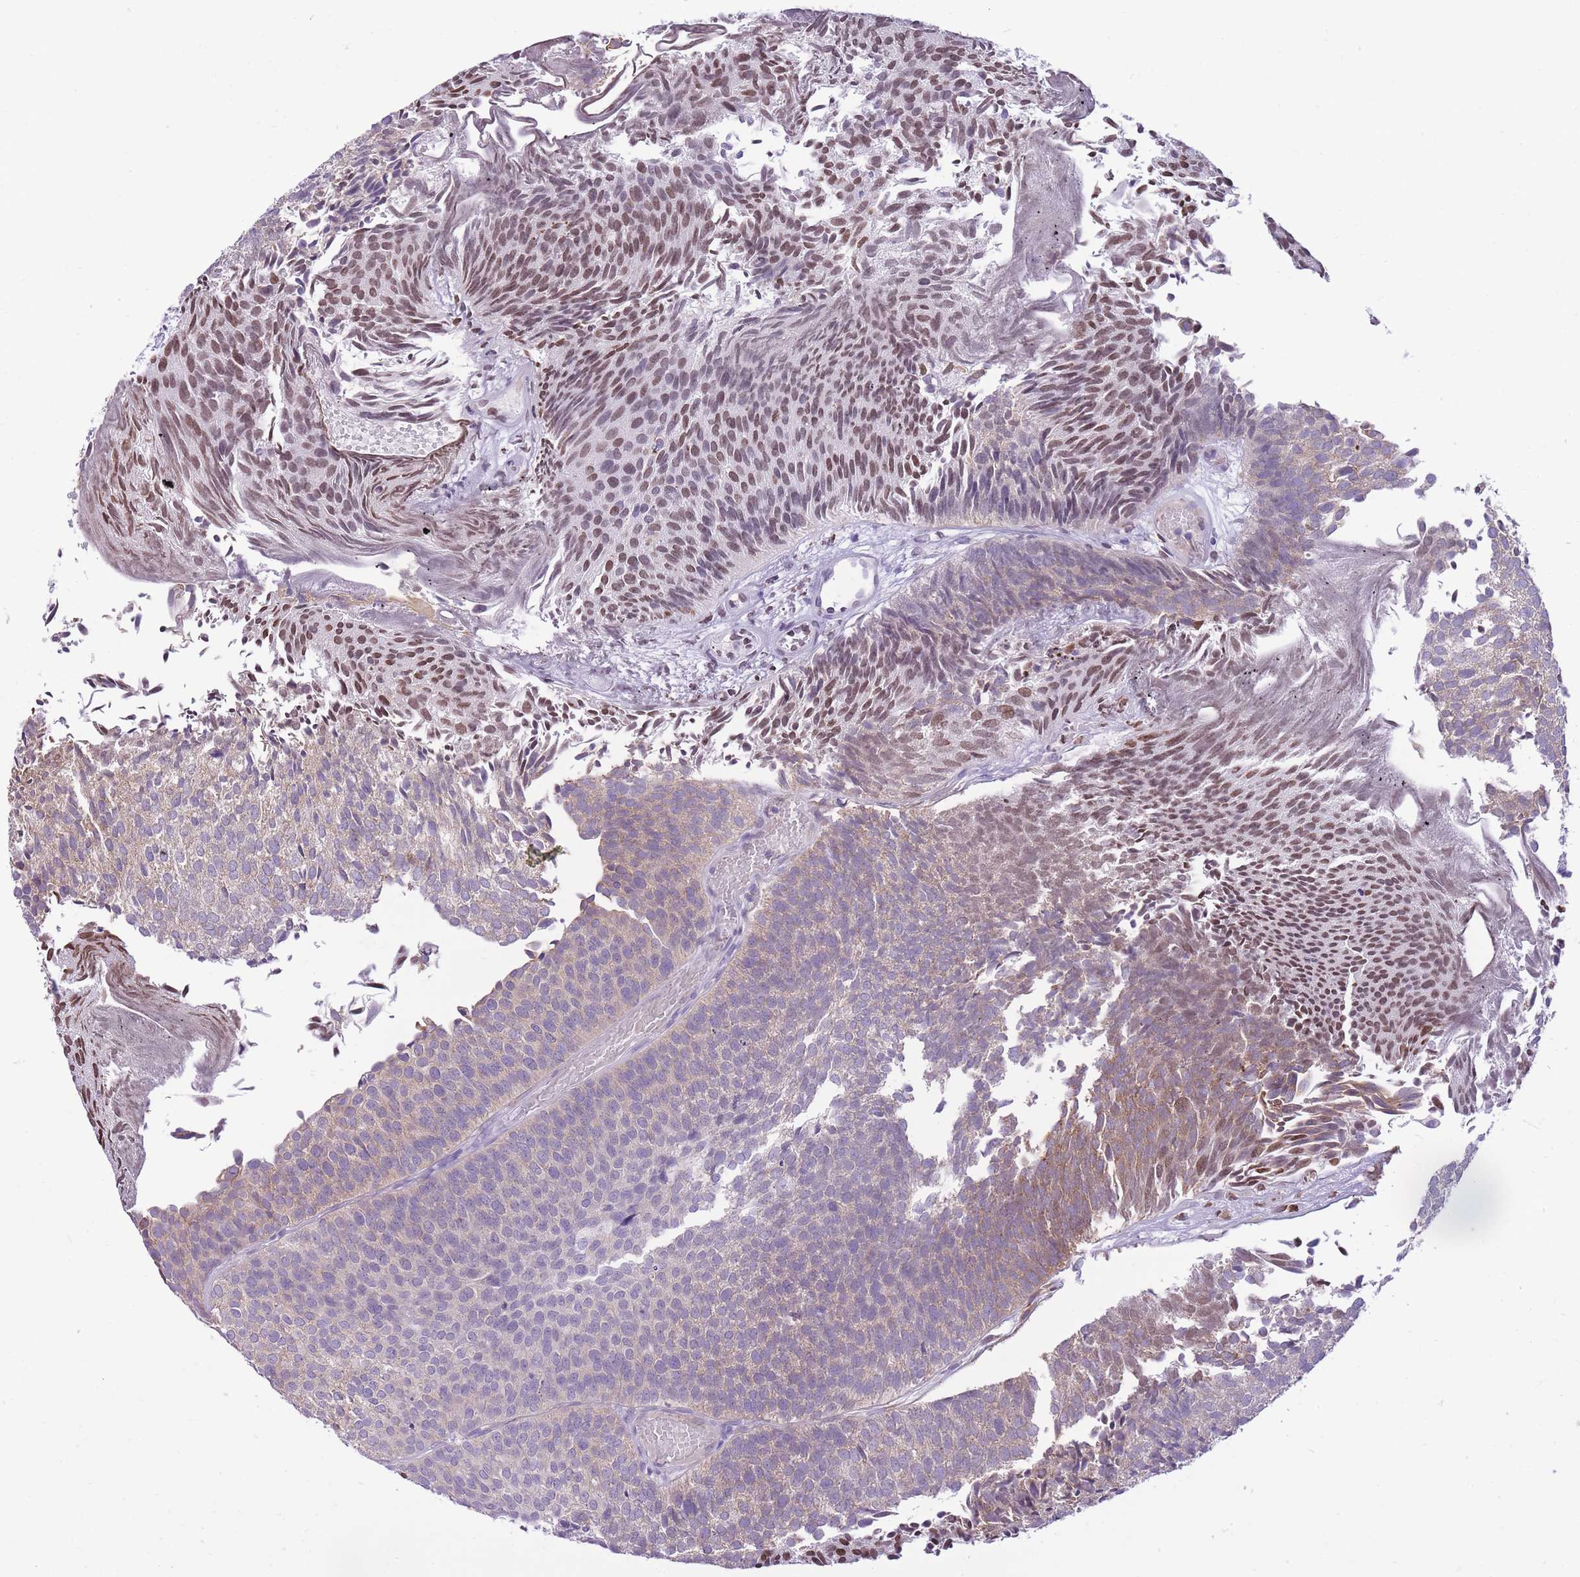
{"staining": {"intensity": "moderate", "quantity": "25%-75%", "location": "cytoplasmic/membranous,nuclear"}, "tissue": "urothelial cancer", "cell_type": "Tumor cells", "image_type": "cancer", "snomed": [{"axis": "morphology", "description": "Urothelial carcinoma, Low grade"}, {"axis": "topography", "description": "Urinary bladder"}], "caption": "Human urothelial carcinoma (low-grade) stained with a brown dye exhibits moderate cytoplasmic/membranous and nuclear positive staining in approximately 25%-75% of tumor cells.", "gene": "ZNF501", "patient": {"sex": "male", "age": 84}}